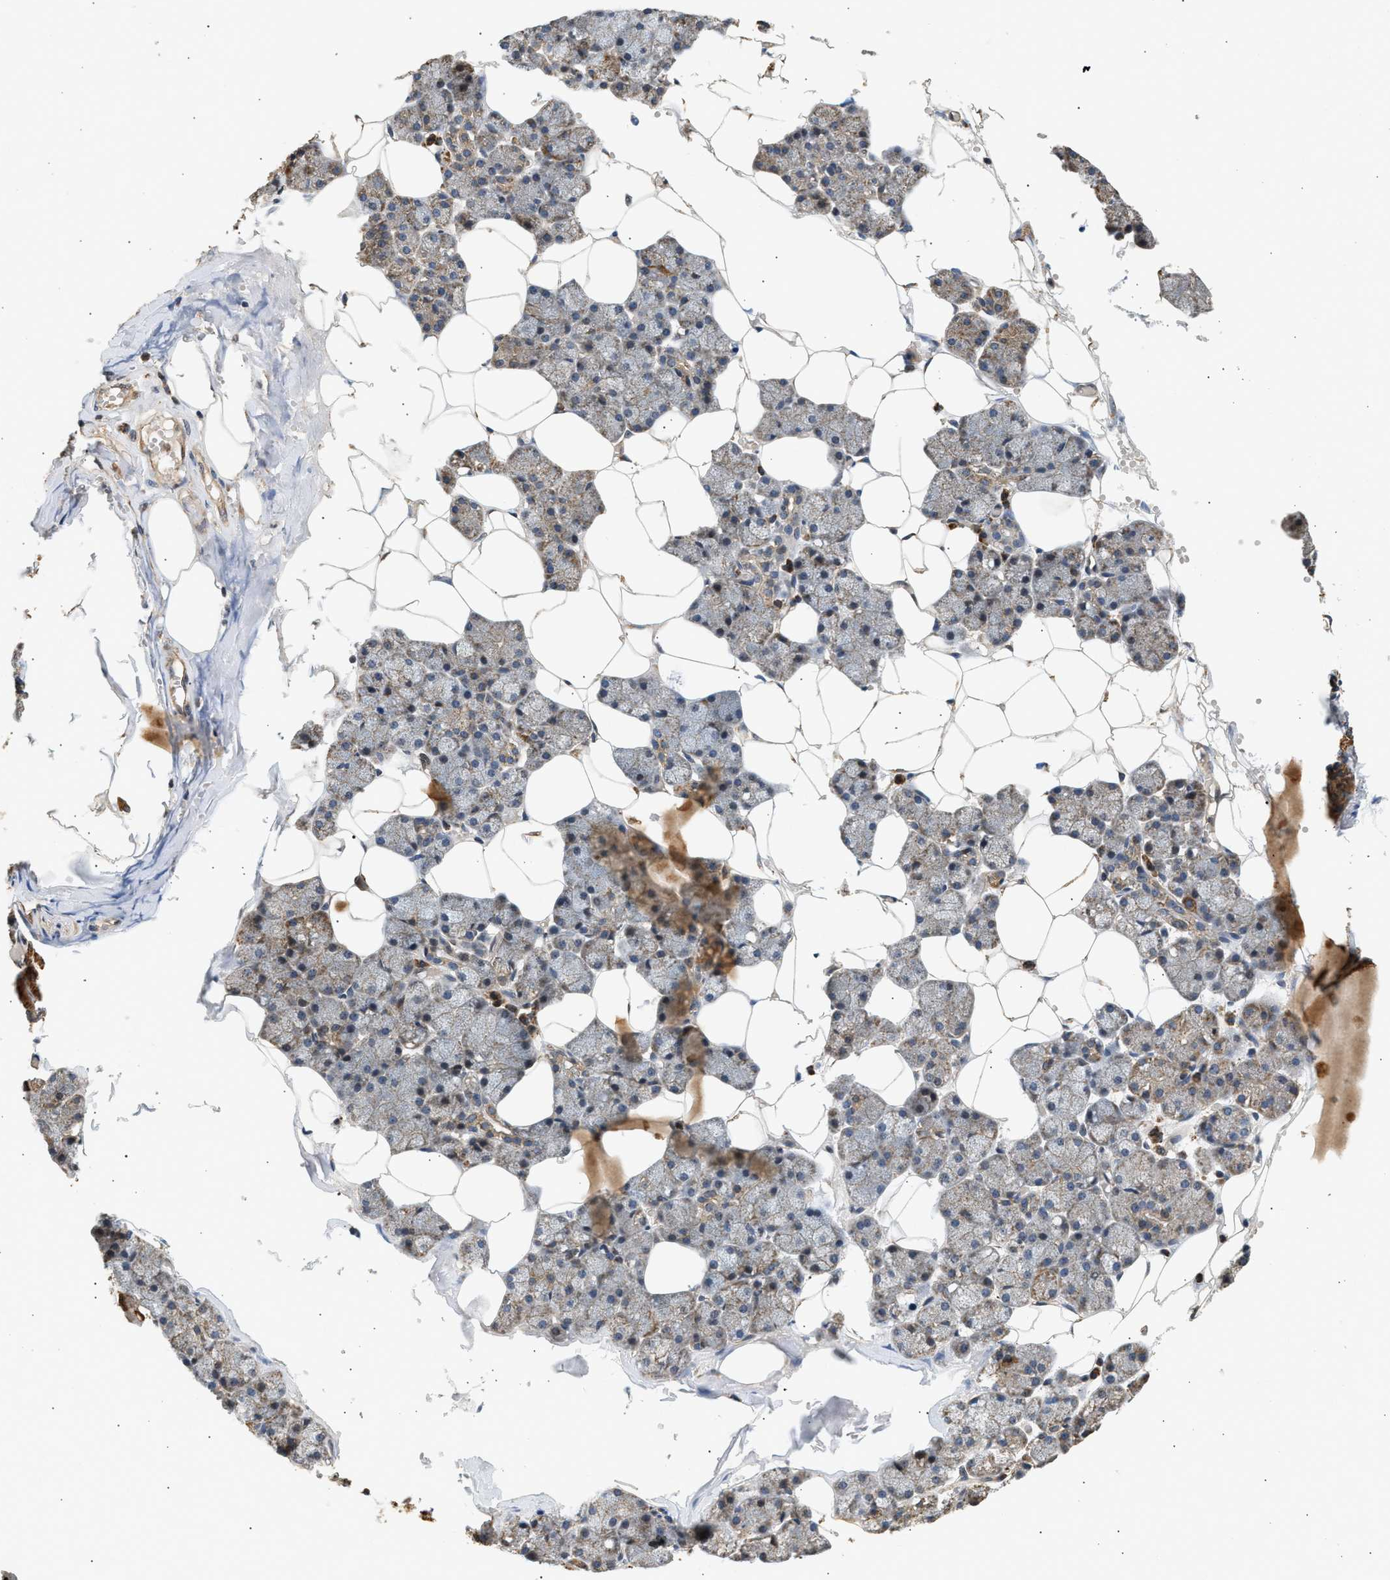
{"staining": {"intensity": "moderate", "quantity": ">75%", "location": "cytoplasmic/membranous"}, "tissue": "salivary gland", "cell_type": "Glandular cells", "image_type": "normal", "snomed": [{"axis": "morphology", "description": "Normal tissue, NOS"}, {"axis": "topography", "description": "Salivary gland"}], "caption": "Moderate cytoplasmic/membranous staining is present in approximately >75% of glandular cells in normal salivary gland.", "gene": "DUSP14", "patient": {"sex": "male", "age": 62}}